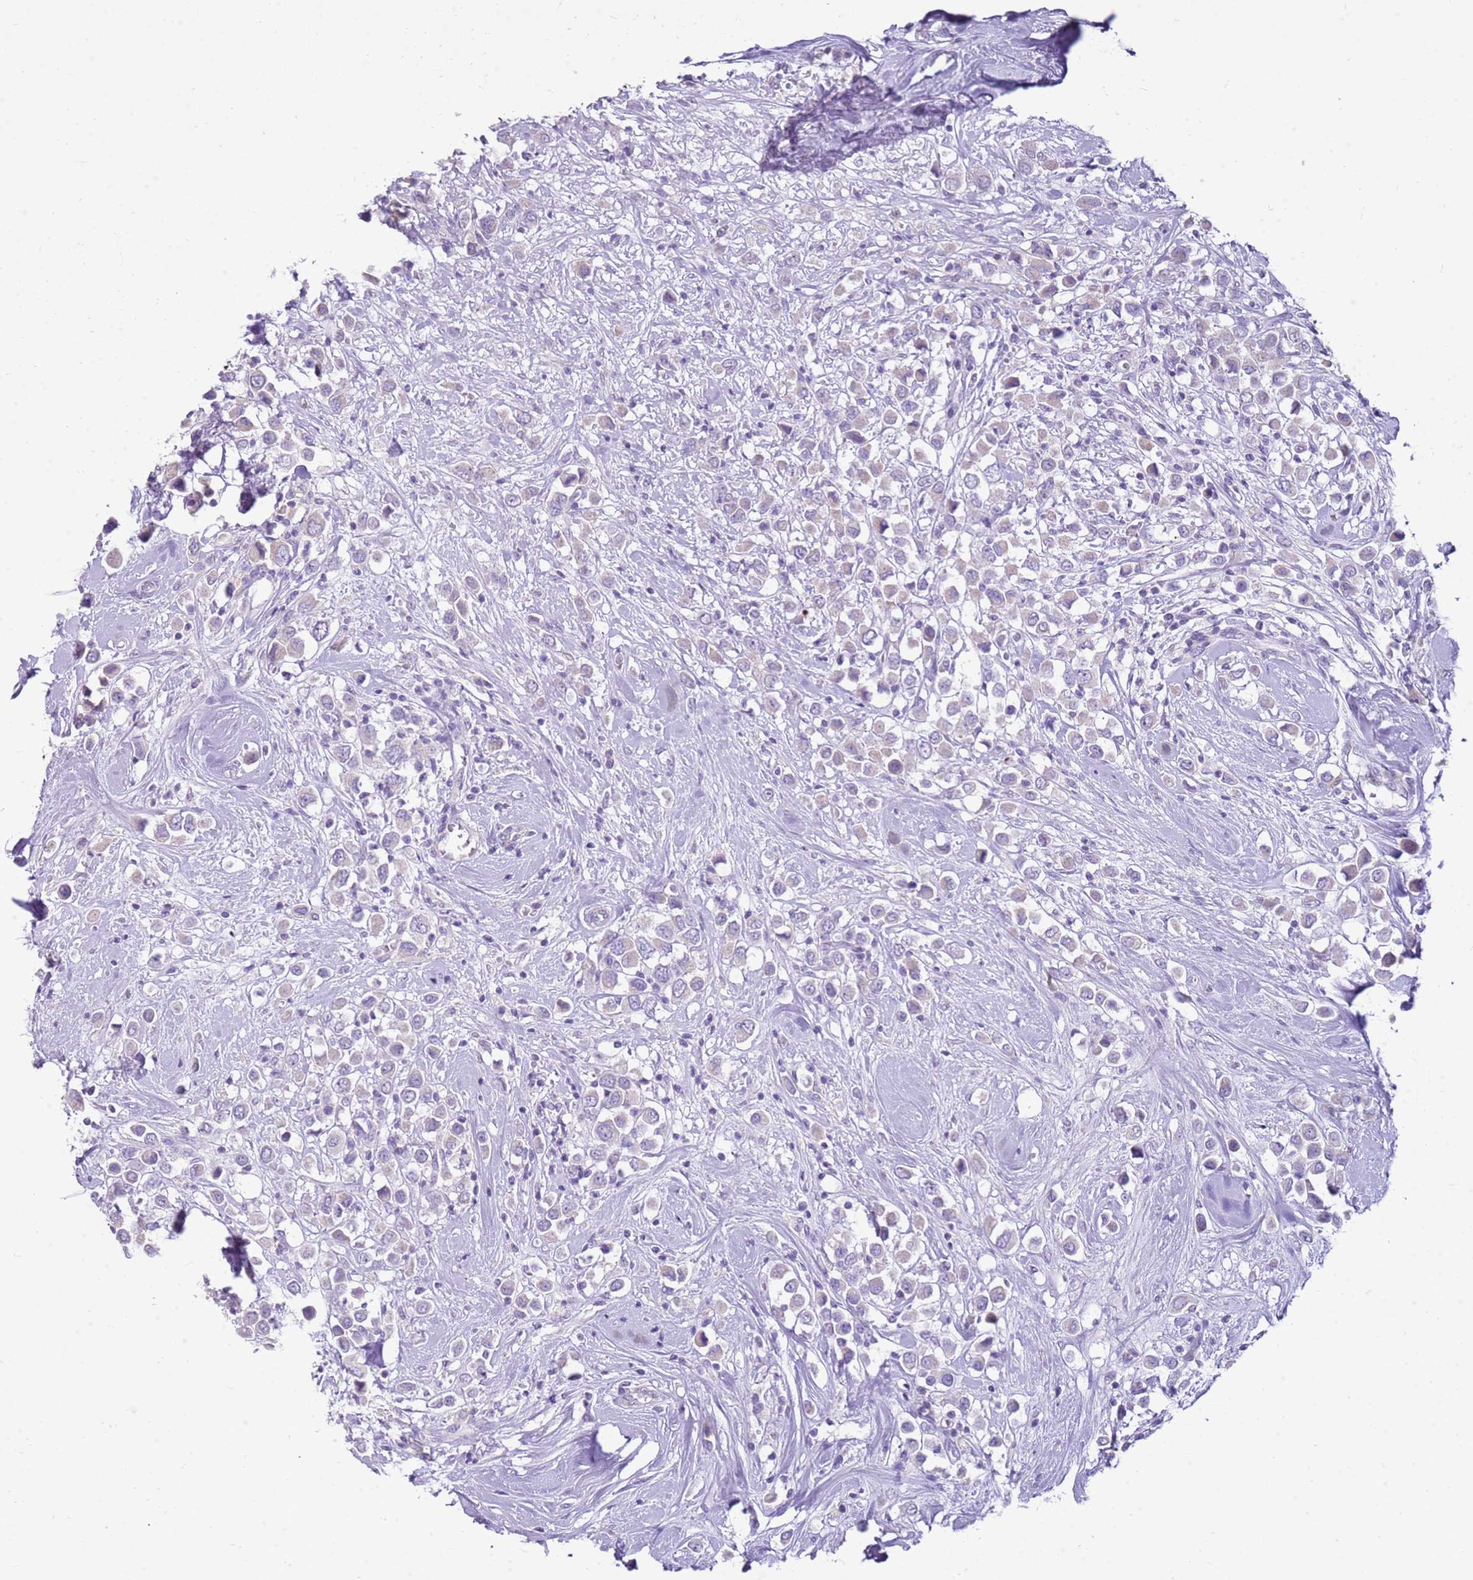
{"staining": {"intensity": "negative", "quantity": "none", "location": "none"}, "tissue": "breast cancer", "cell_type": "Tumor cells", "image_type": "cancer", "snomed": [{"axis": "morphology", "description": "Duct carcinoma"}, {"axis": "topography", "description": "Breast"}], "caption": "The immunohistochemistry histopathology image has no significant expression in tumor cells of breast intraductal carcinoma tissue. (DAB (3,3'-diaminobenzidine) IHC visualized using brightfield microscopy, high magnification).", "gene": "FABP2", "patient": {"sex": "female", "age": 61}}